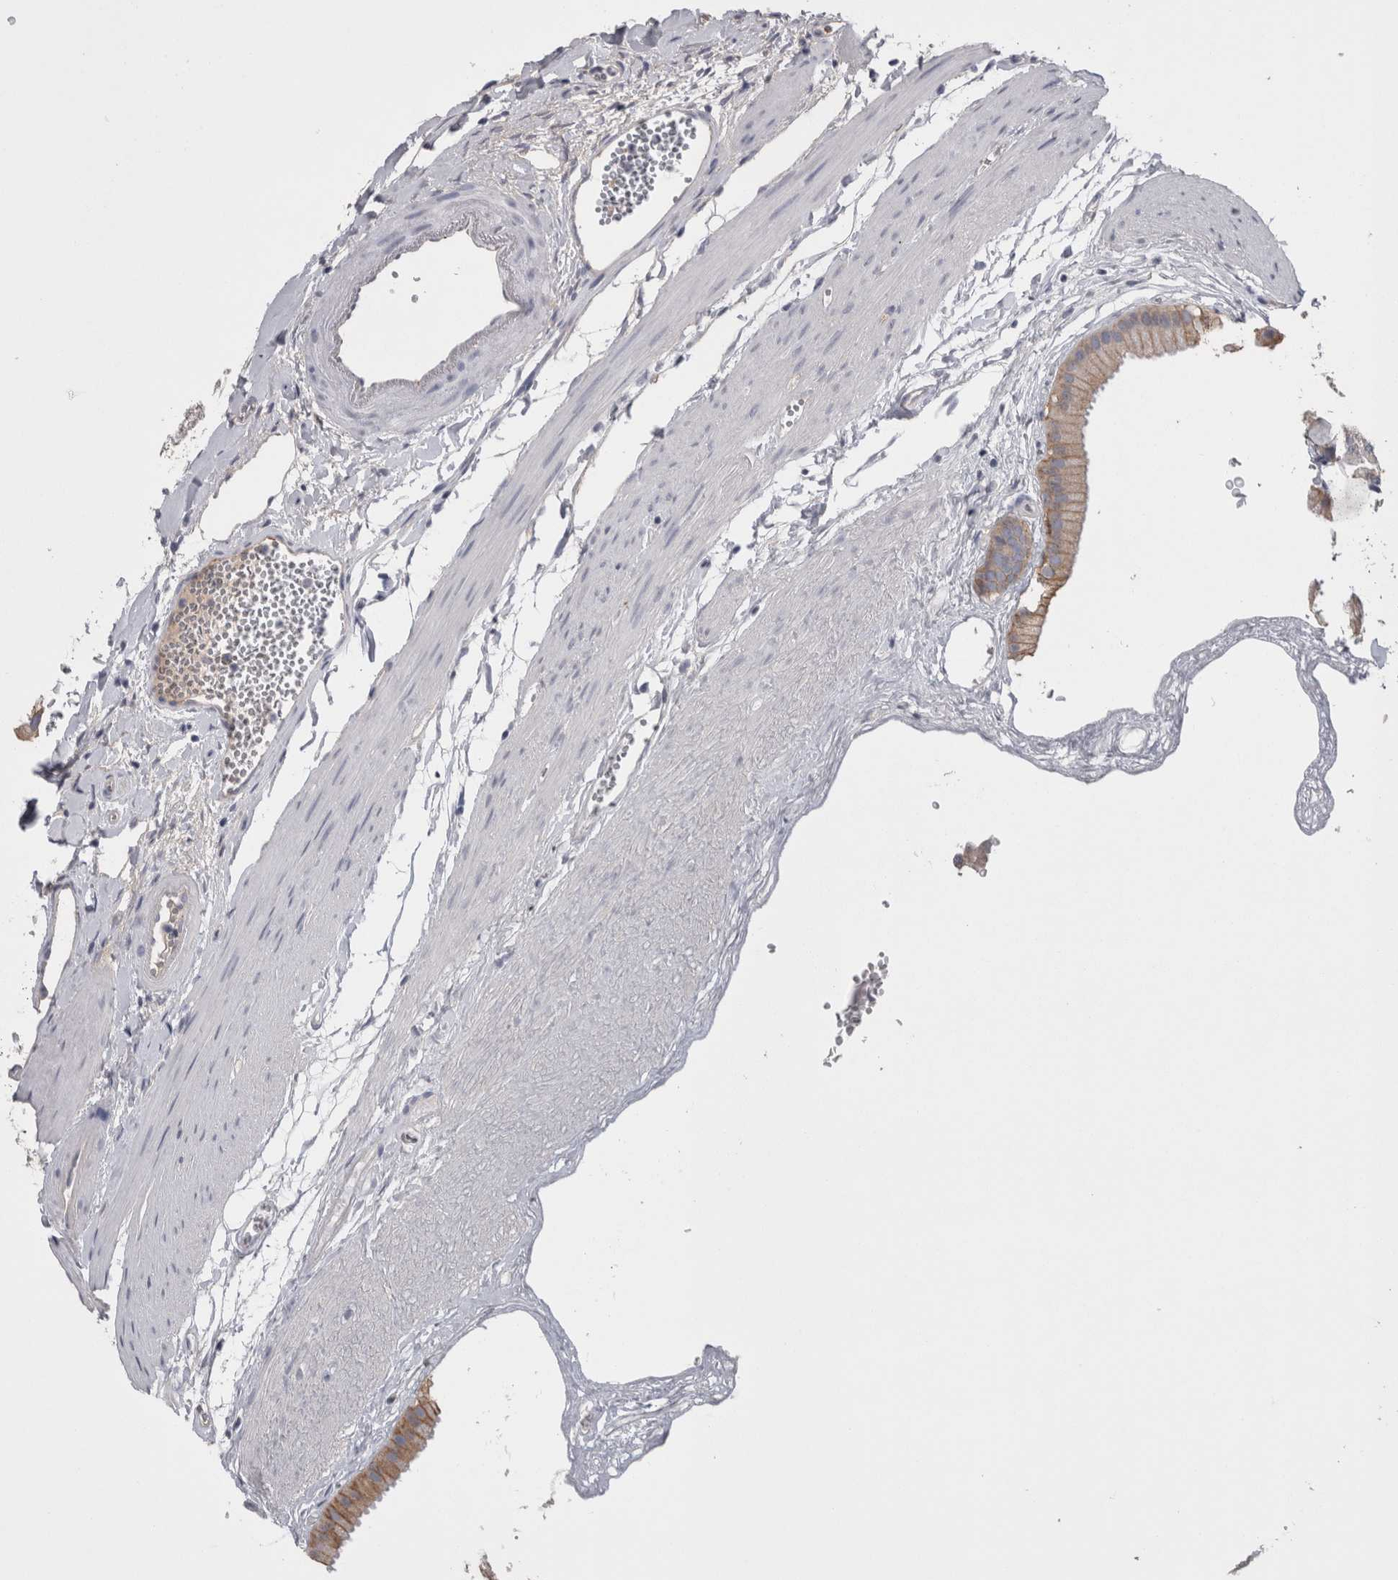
{"staining": {"intensity": "moderate", "quantity": ">75%", "location": "cytoplasmic/membranous"}, "tissue": "gallbladder", "cell_type": "Glandular cells", "image_type": "normal", "snomed": [{"axis": "morphology", "description": "Normal tissue, NOS"}, {"axis": "topography", "description": "Gallbladder"}], "caption": "Immunohistochemistry histopathology image of normal gallbladder stained for a protein (brown), which demonstrates medium levels of moderate cytoplasmic/membranous staining in about >75% of glandular cells.", "gene": "NECTIN2", "patient": {"sex": "female", "age": 64}}